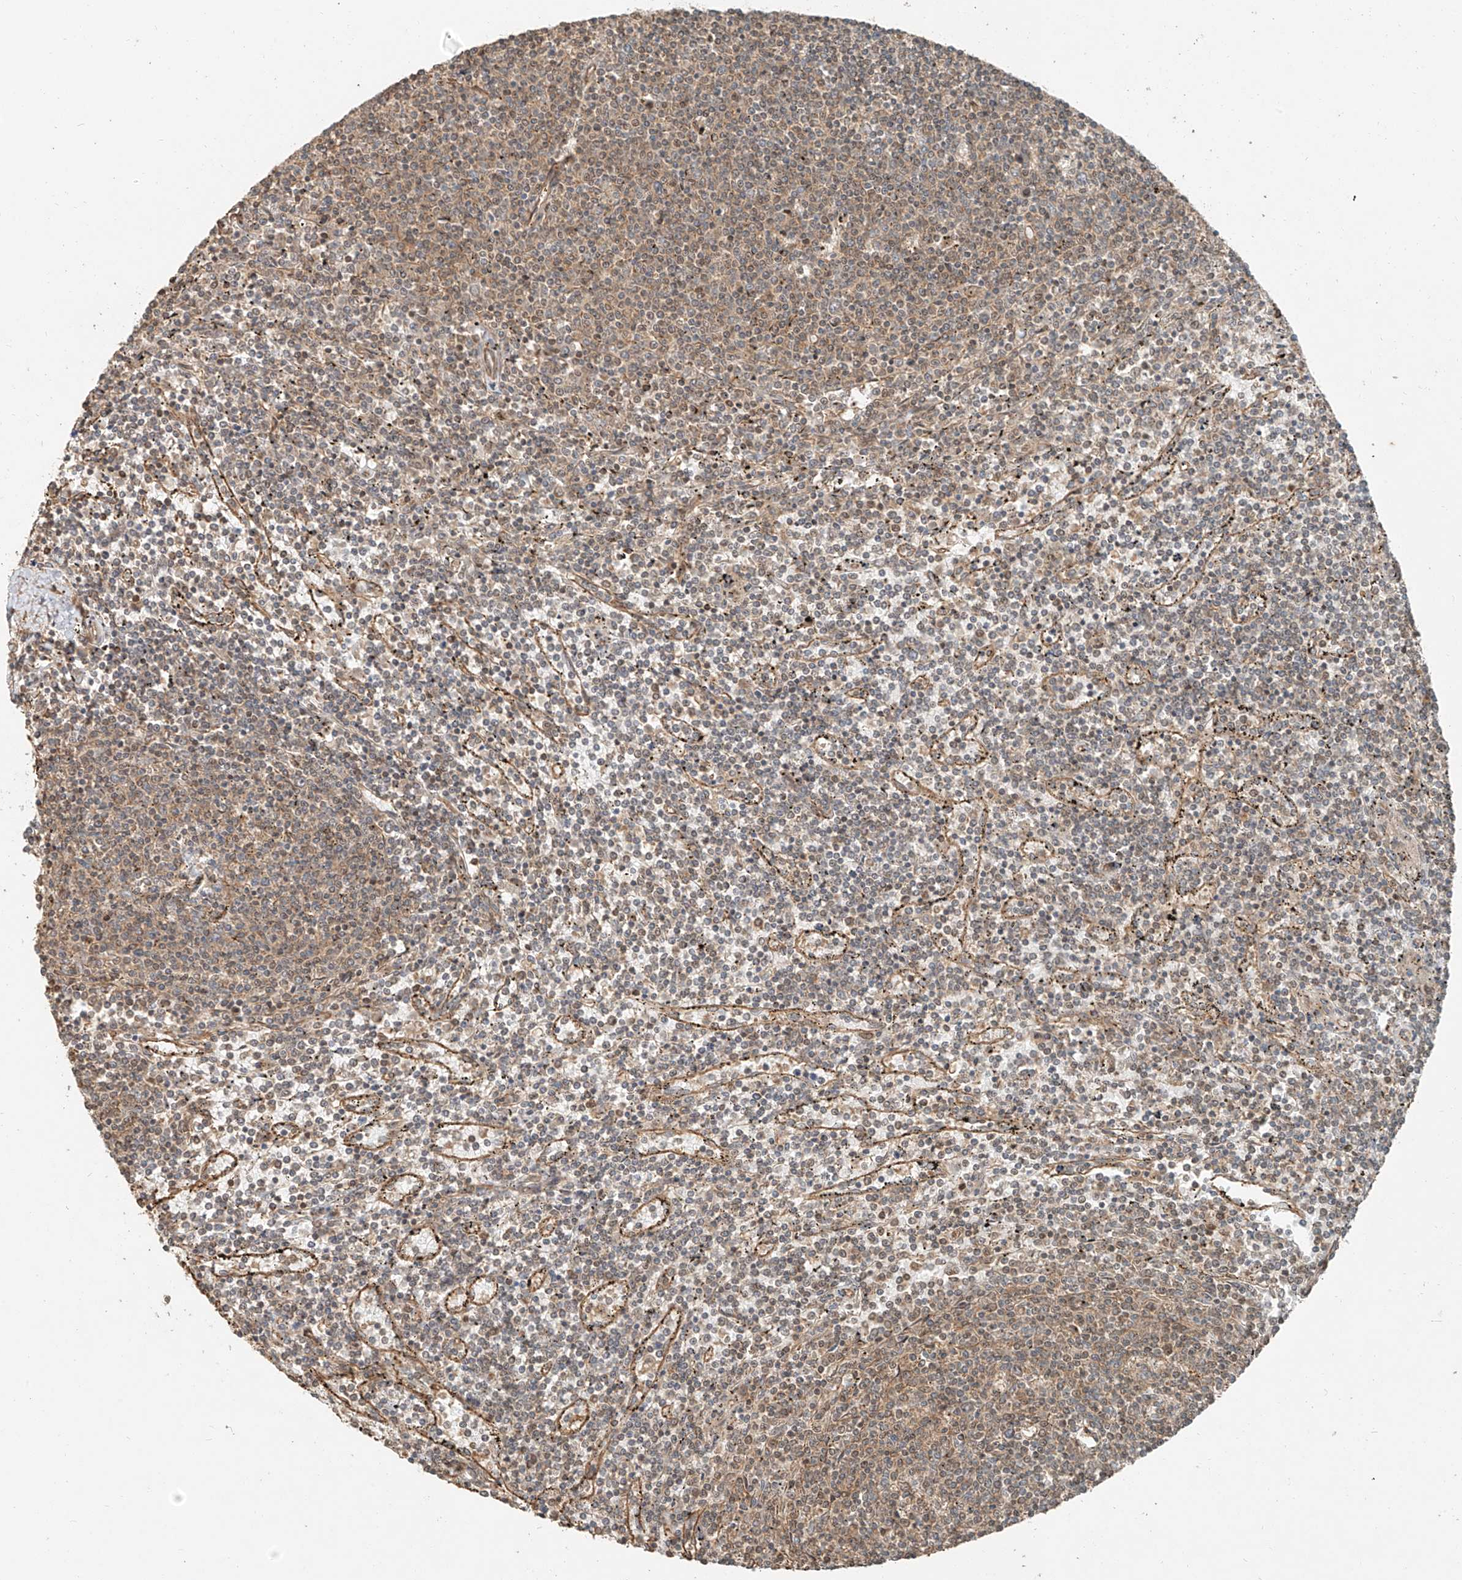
{"staining": {"intensity": "weak", "quantity": "25%-75%", "location": "cytoplasmic/membranous"}, "tissue": "lymphoma", "cell_type": "Tumor cells", "image_type": "cancer", "snomed": [{"axis": "morphology", "description": "Malignant lymphoma, non-Hodgkin's type, Low grade"}, {"axis": "topography", "description": "Spleen"}], "caption": "Immunohistochemistry photomicrograph of human low-grade malignant lymphoma, non-Hodgkin's type stained for a protein (brown), which demonstrates low levels of weak cytoplasmic/membranous positivity in approximately 25%-75% of tumor cells.", "gene": "ANKZF1", "patient": {"sex": "female", "age": 50}}